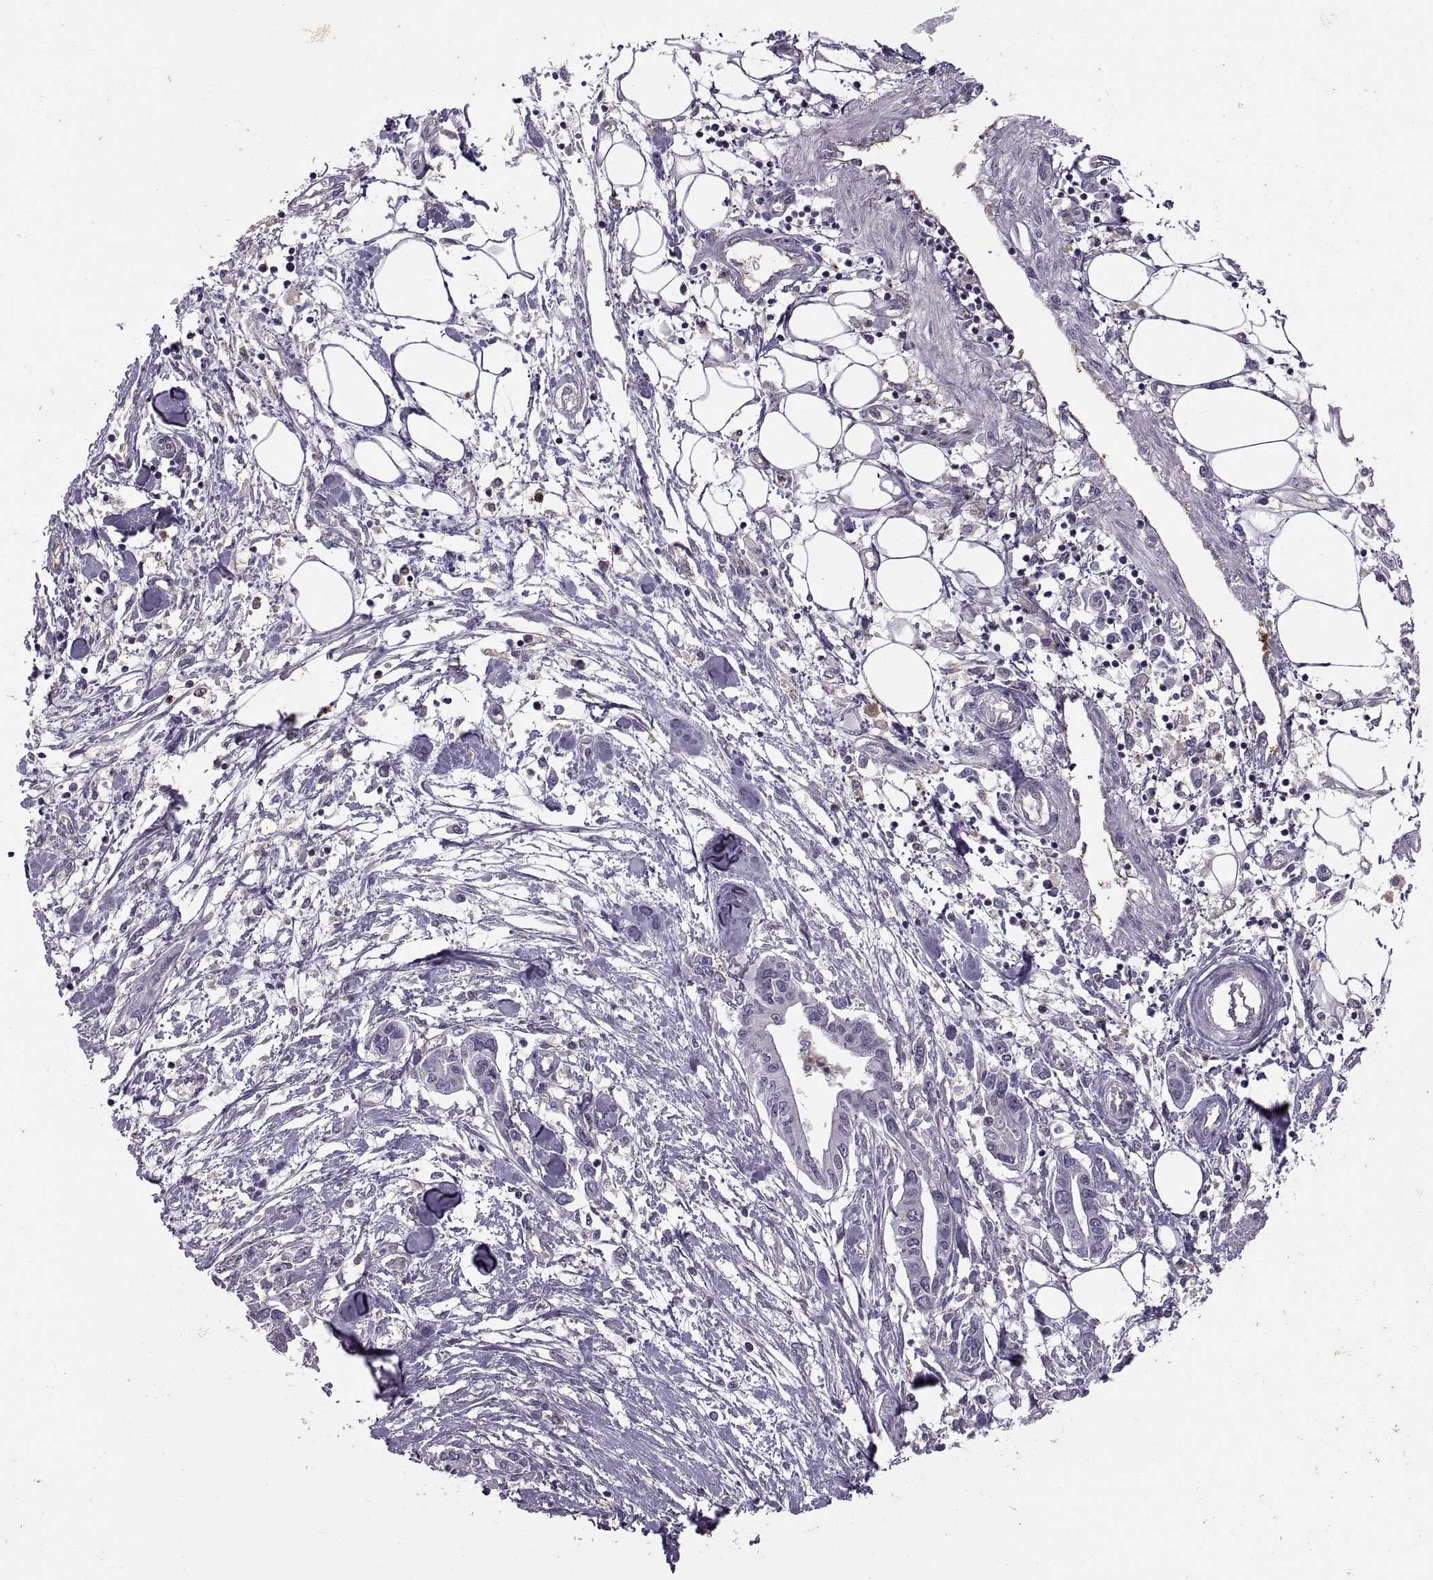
{"staining": {"intensity": "negative", "quantity": "none", "location": "none"}, "tissue": "pancreatic cancer", "cell_type": "Tumor cells", "image_type": "cancer", "snomed": [{"axis": "morphology", "description": "Adenocarcinoma, NOS"}, {"axis": "topography", "description": "Pancreas"}], "caption": "Immunohistochemical staining of human adenocarcinoma (pancreatic) reveals no significant positivity in tumor cells.", "gene": "RALB", "patient": {"sex": "male", "age": 60}}